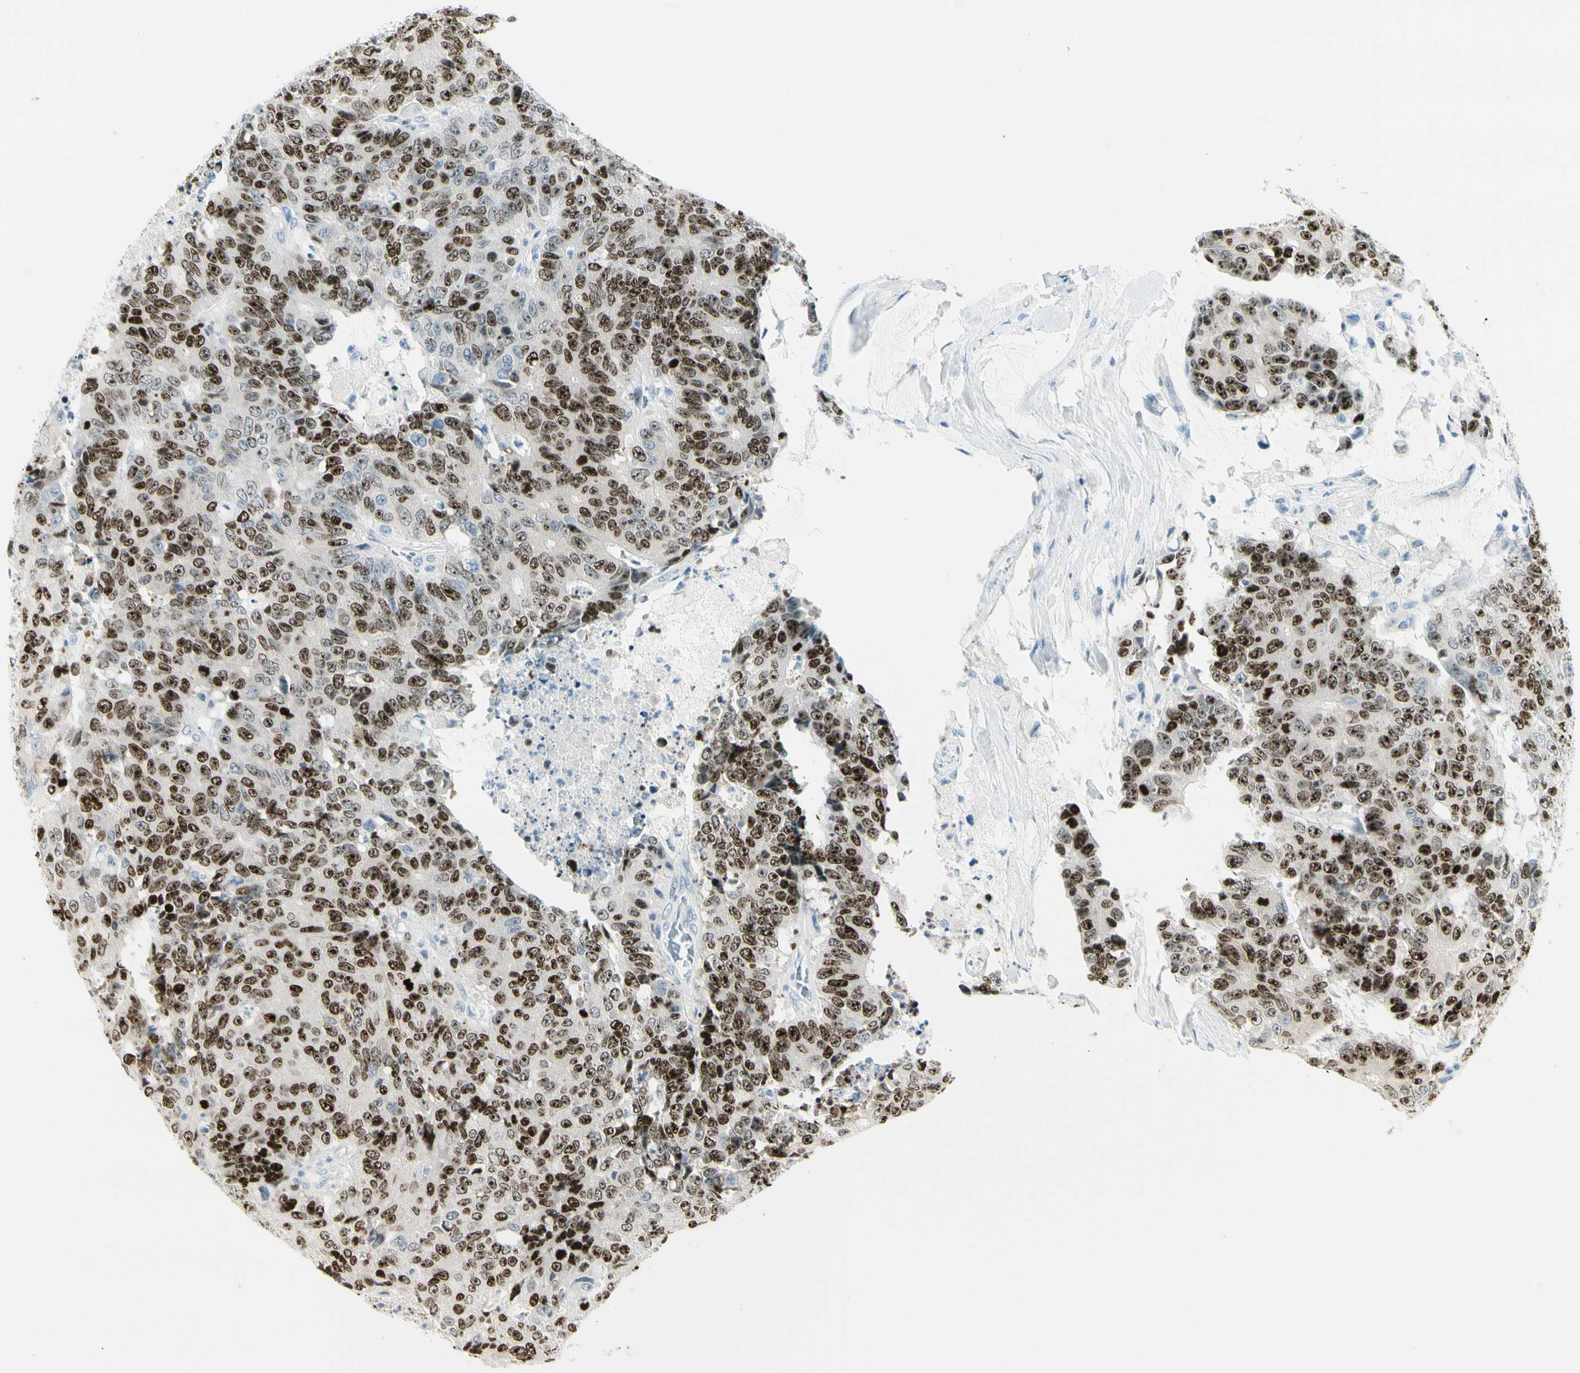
{"staining": {"intensity": "strong", "quantity": ">75%", "location": "nuclear"}, "tissue": "colorectal cancer", "cell_type": "Tumor cells", "image_type": "cancer", "snomed": [{"axis": "morphology", "description": "Adenocarcinoma, NOS"}, {"axis": "topography", "description": "Colon"}], "caption": "Strong nuclear positivity is seen in about >75% of tumor cells in colorectal cancer (adenocarcinoma). (DAB (3,3'-diaminobenzidine) IHC with brightfield microscopy, high magnification).", "gene": "PITX1", "patient": {"sex": "female", "age": 86}}